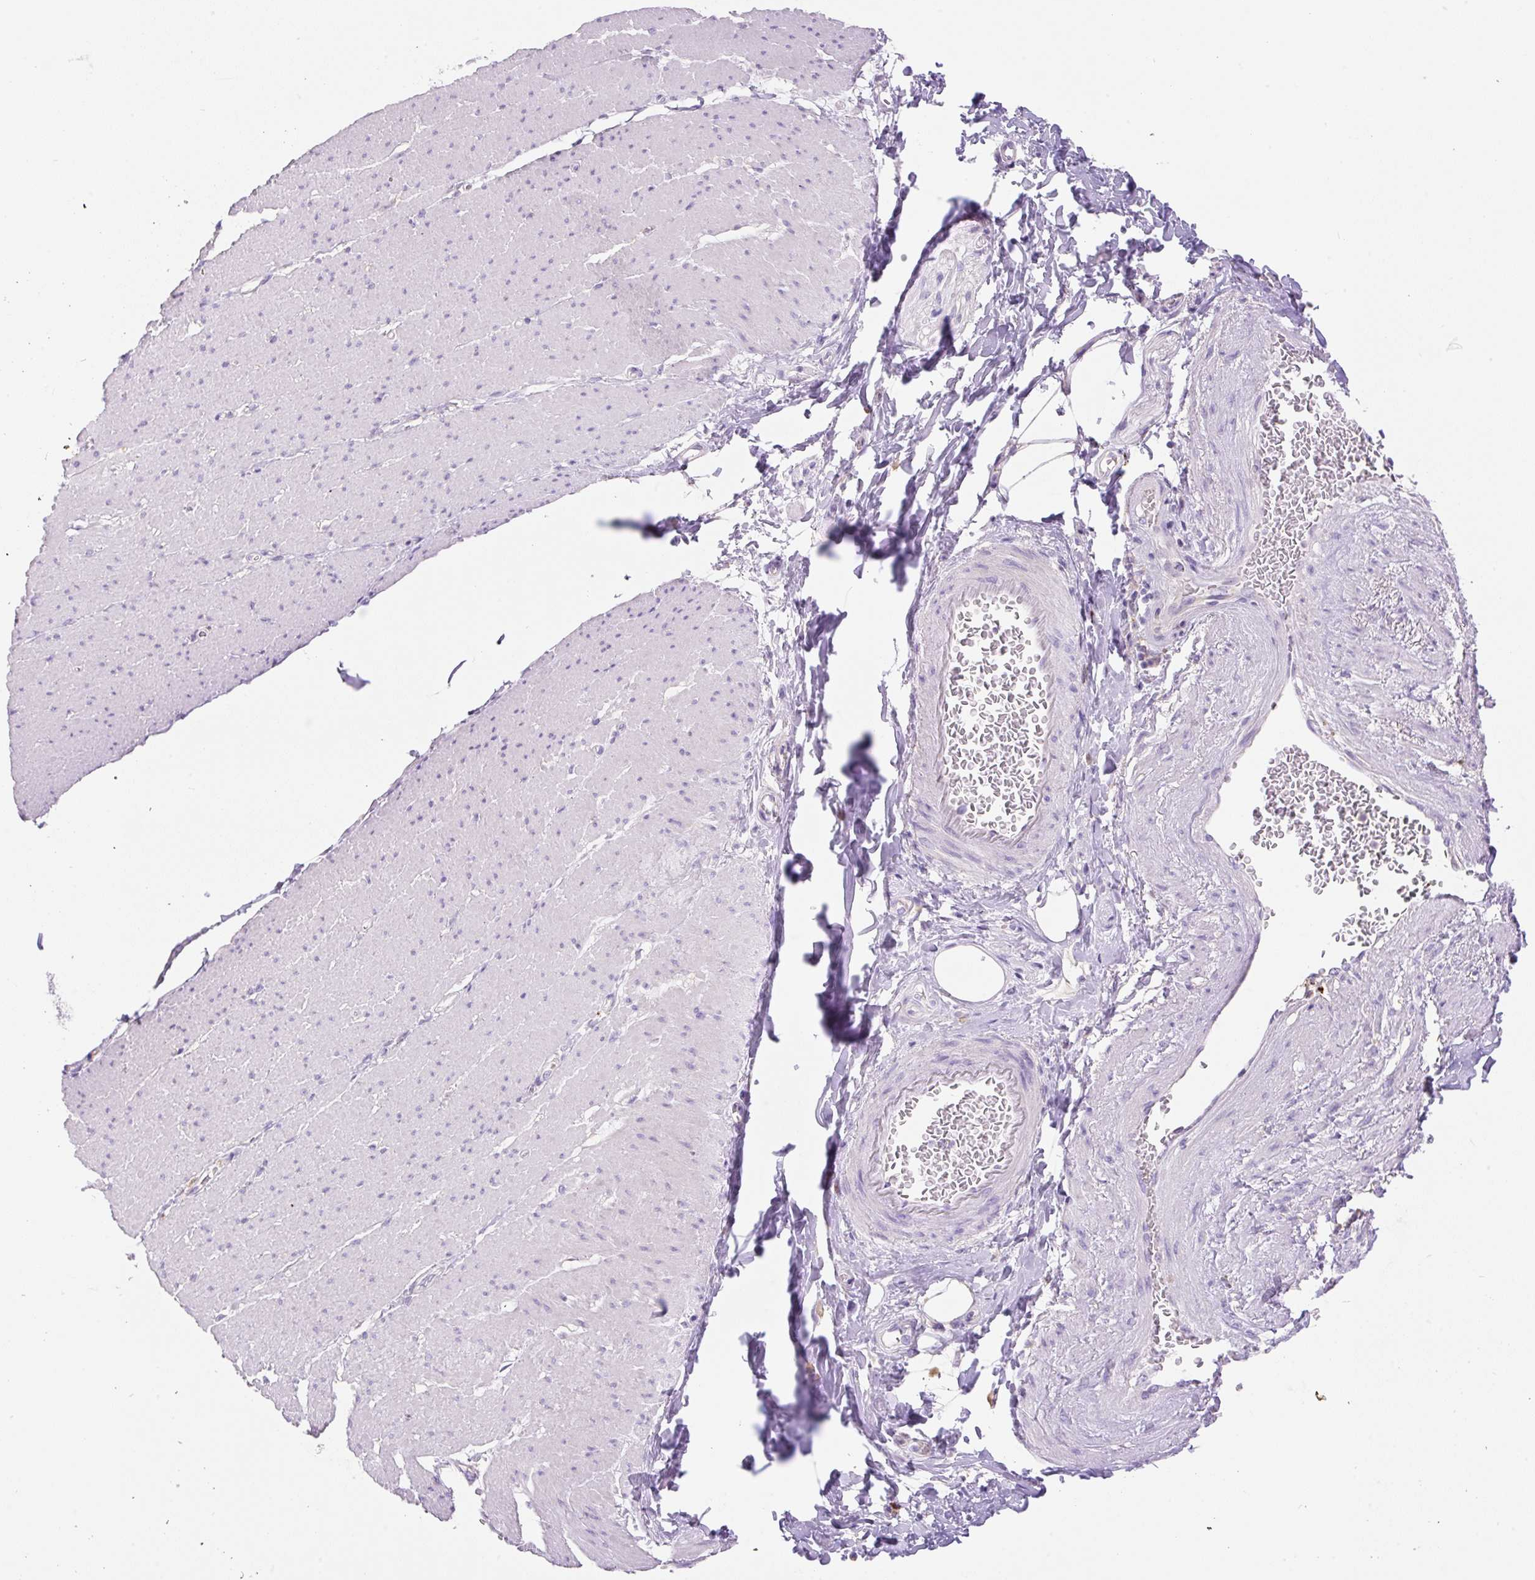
{"staining": {"intensity": "negative", "quantity": "none", "location": "none"}, "tissue": "smooth muscle", "cell_type": "Smooth muscle cells", "image_type": "normal", "snomed": [{"axis": "morphology", "description": "Normal tissue, NOS"}, {"axis": "topography", "description": "Smooth muscle"}, {"axis": "topography", "description": "Rectum"}], "caption": "Normal smooth muscle was stained to show a protein in brown. There is no significant expression in smooth muscle cells. (IHC, brightfield microscopy, high magnification).", "gene": "TDRD15", "patient": {"sex": "male", "age": 53}}